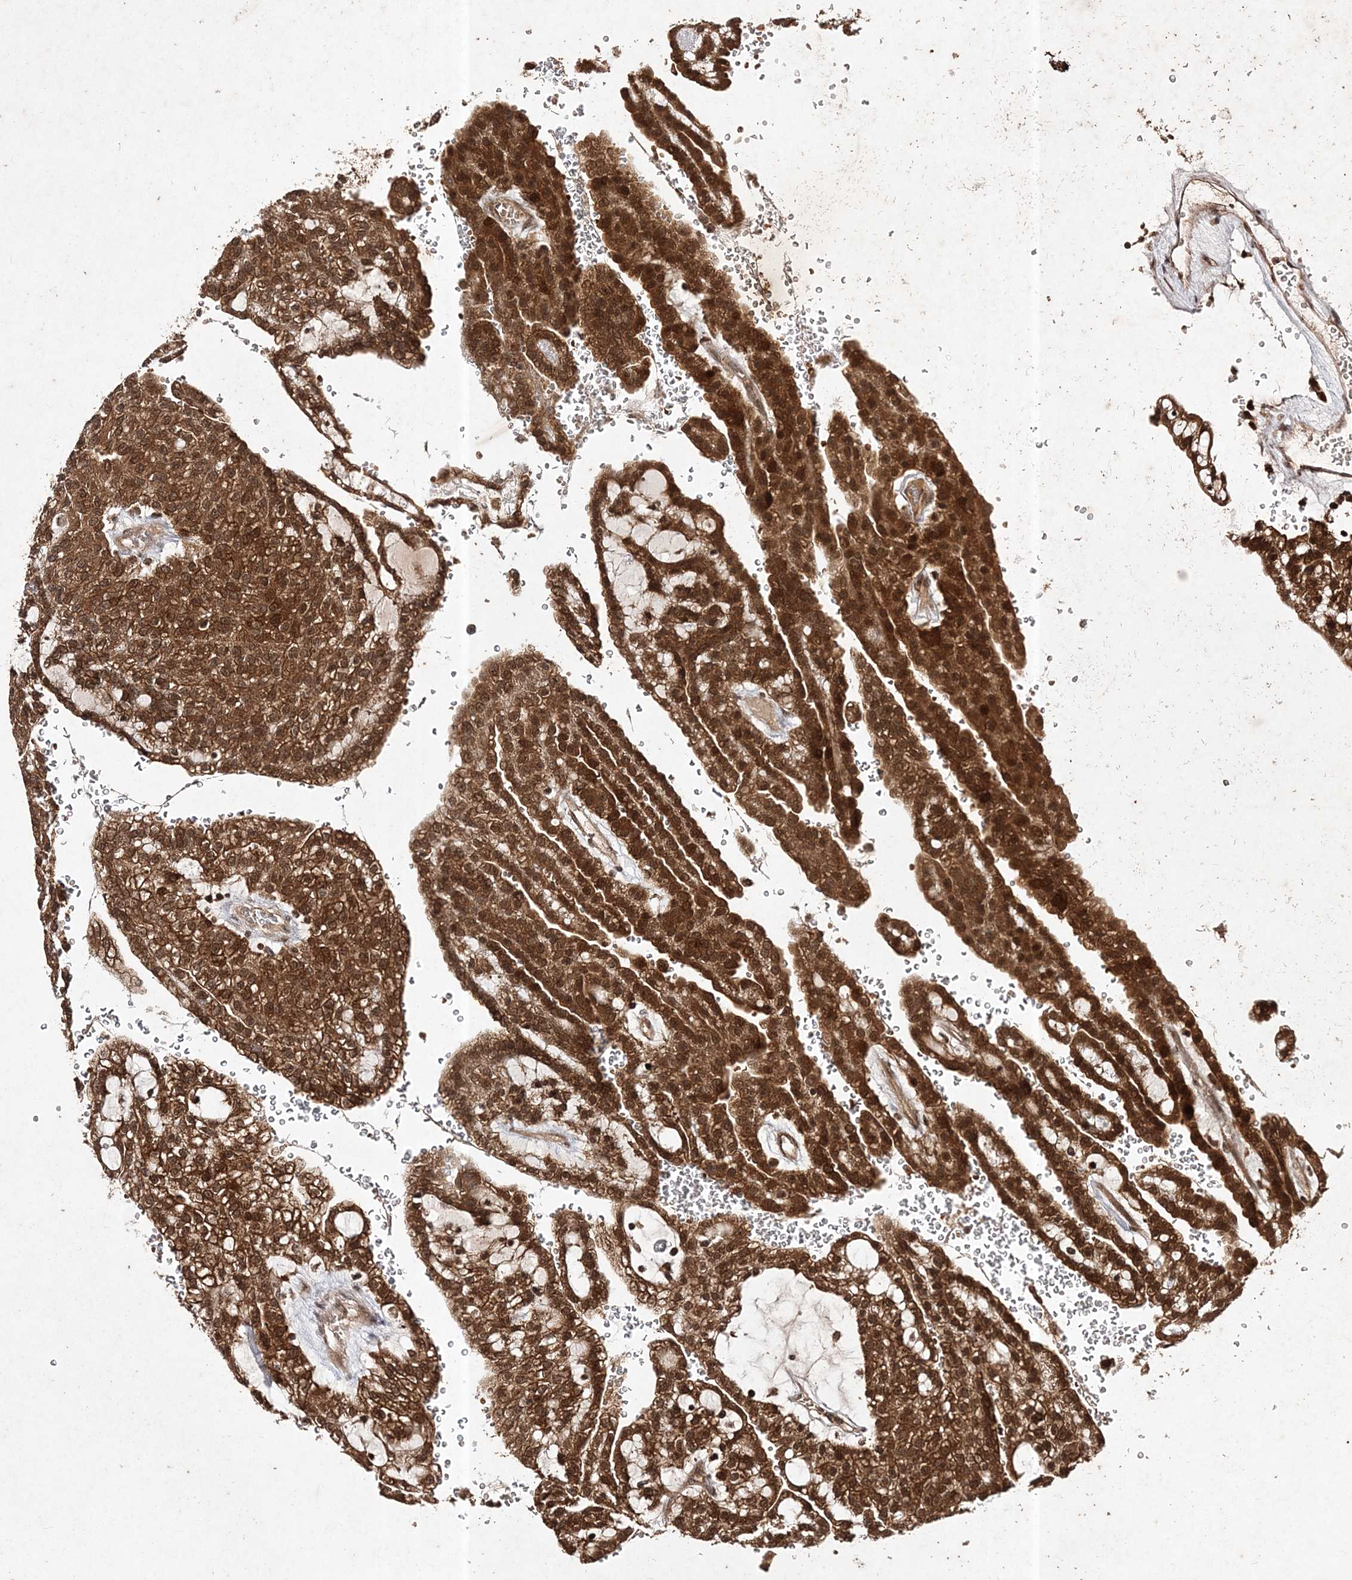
{"staining": {"intensity": "strong", "quantity": ">75%", "location": "cytoplasmic/membranous,nuclear"}, "tissue": "renal cancer", "cell_type": "Tumor cells", "image_type": "cancer", "snomed": [{"axis": "morphology", "description": "Adenocarcinoma, NOS"}, {"axis": "topography", "description": "Kidney"}], "caption": "A micrograph showing strong cytoplasmic/membranous and nuclear staining in approximately >75% of tumor cells in renal cancer (adenocarcinoma), as visualized by brown immunohistochemical staining.", "gene": "NIF3L1", "patient": {"sex": "male", "age": 63}}